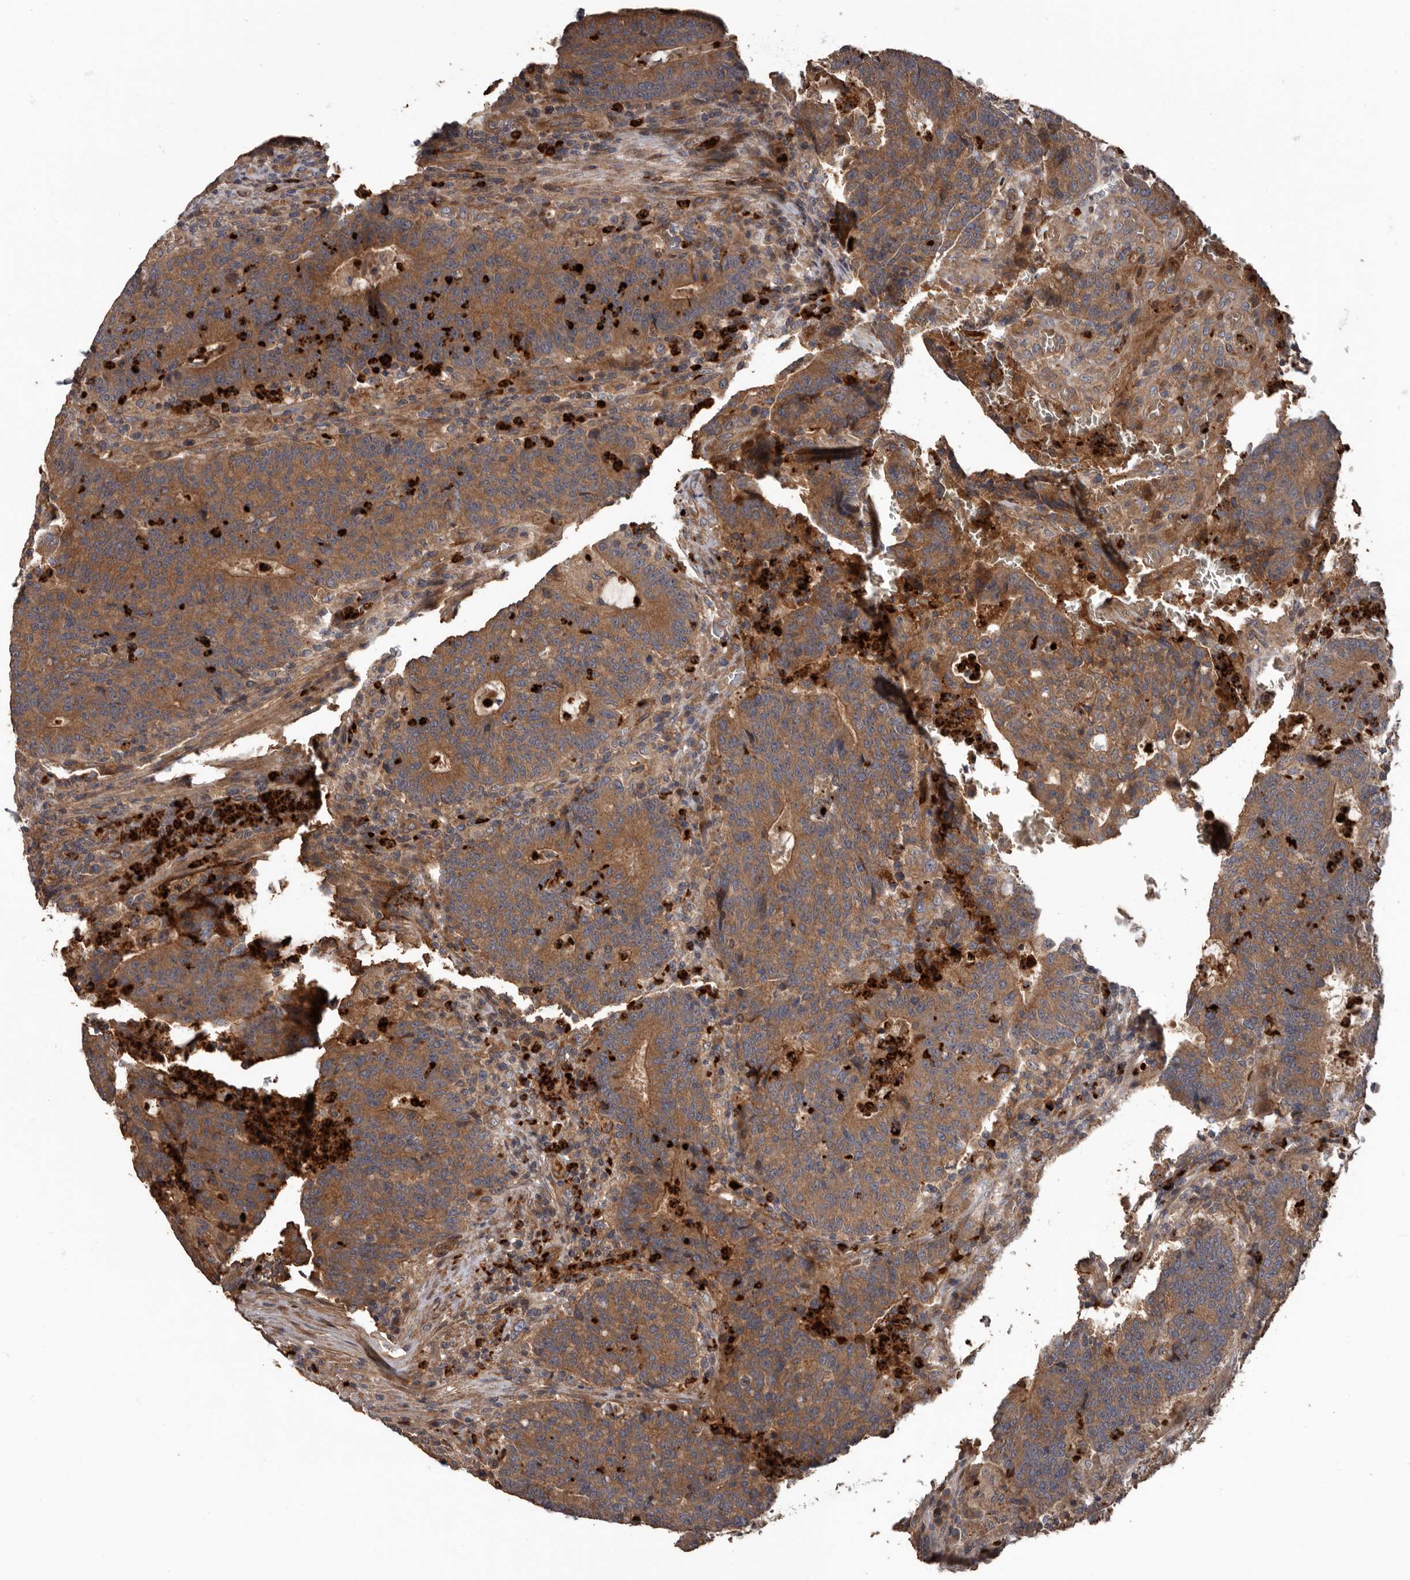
{"staining": {"intensity": "moderate", "quantity": ">75%", "location": "cytoplasmic/membranous"}, "tissue": "colorectal cancer", "cell_type": "Tumor cells", "image_type": "cancer", "snomed": [{"axis": "morphology", "description": "Adenocarcinoma, NOS"}, {"axis": "topography", "description": "Colon"}], "caption": "IHC photomicrograph of neoplastic tissue: human colorectal adenocarcinoma stained using immunohistochemistry (IHC) exhibits medium levels of moderate protein expression localized specifically in the cytoplasmic/membranous of tumor cells, appearing as a cytoplasmic/membranous brown color.", "gene": "ARHGEF5", "patient": {"sex": "female", "age": 75}}